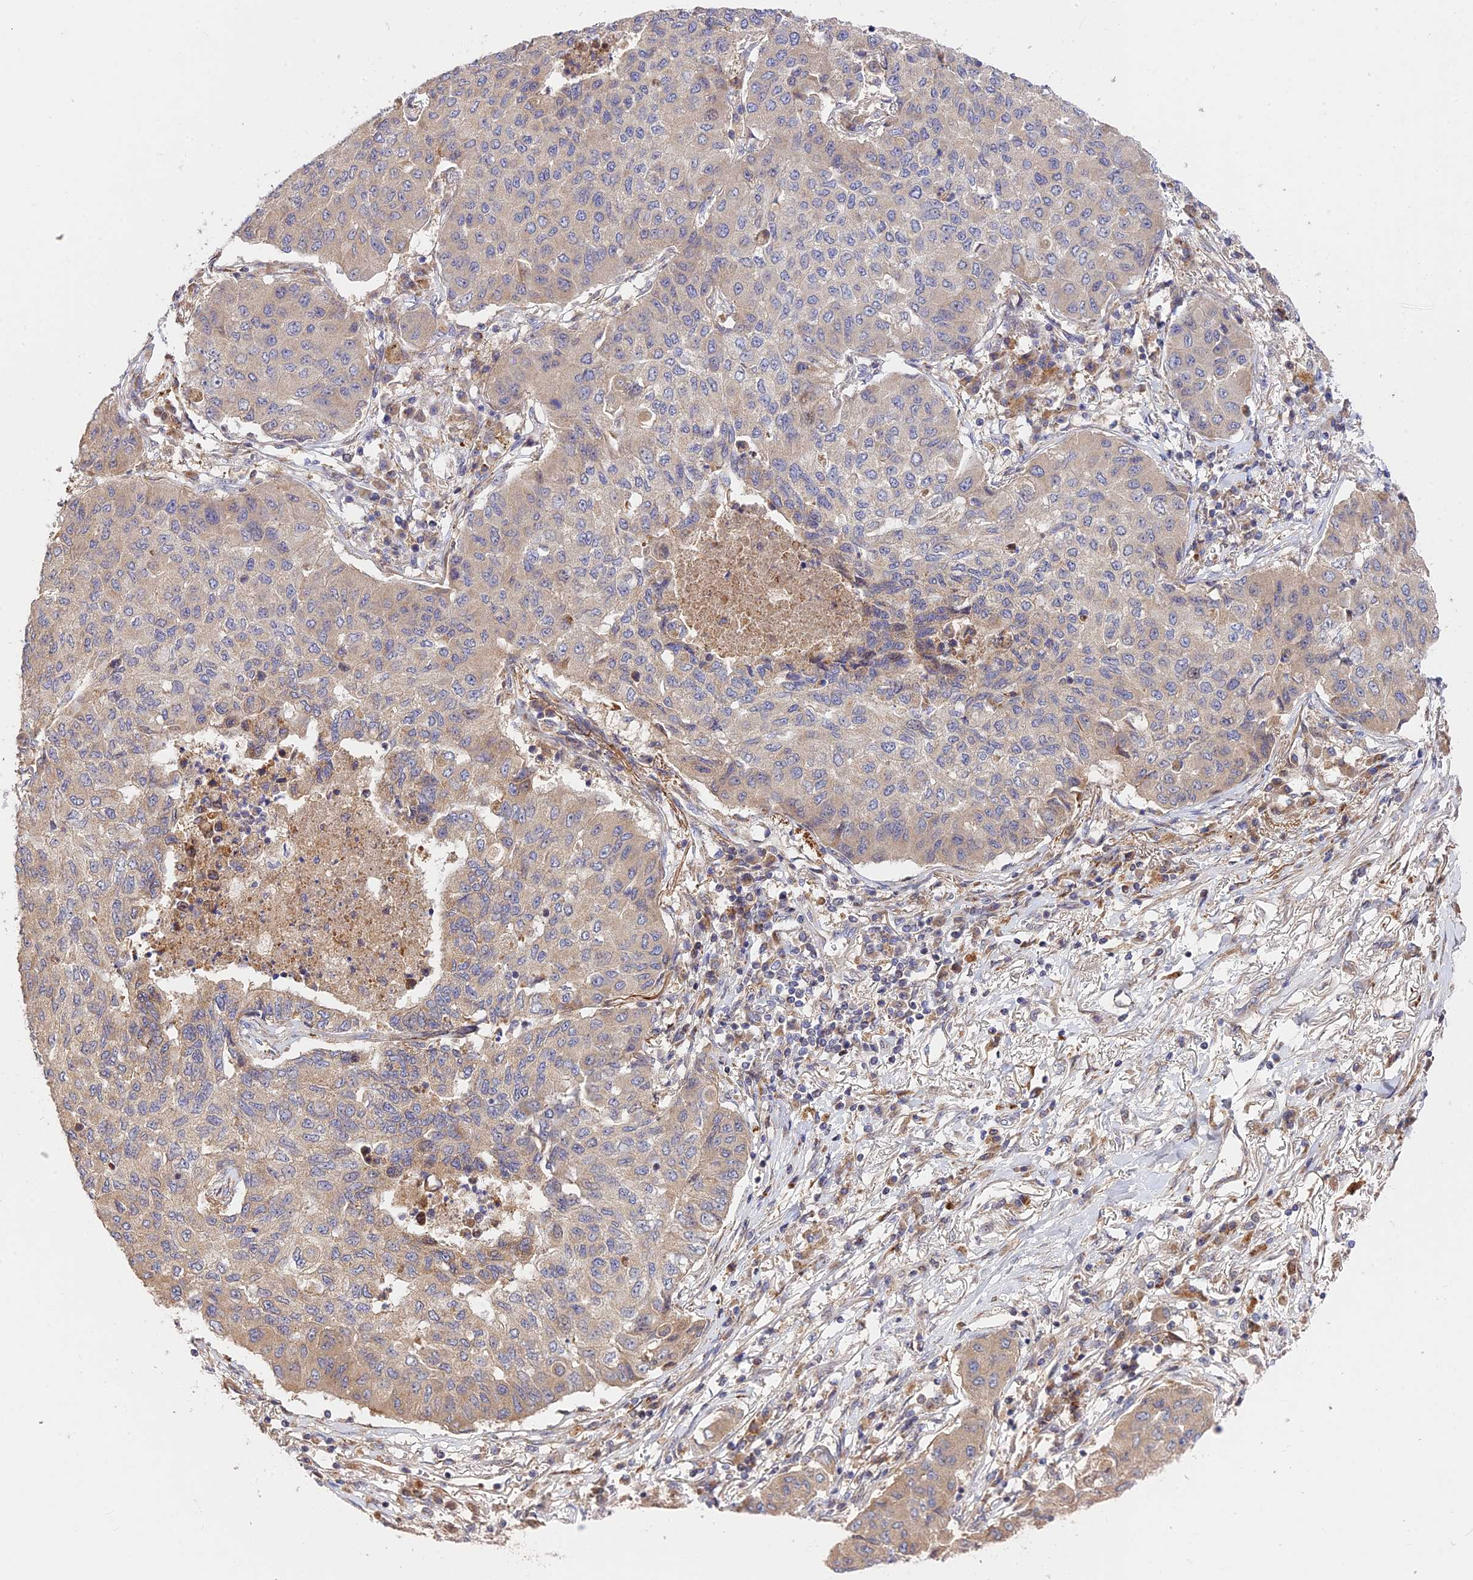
{"staining": {"intensity": "weak", "quantity": "<25%", "location": "cytoplasmic/membranous"}, "tissue": "lung cancer", "cell_type": "Tumor cells", "image_type": "cancer", "snomed": [{"axis": "morphology", "description": "Squamous cell carcinoma, NOS"}, {"axis": "topography", "description": "Lung"}], "caption": "Tumor cells show no significant protein staining in squamous cell carcinoma (lung).", "gene": "FUOM", "patient": {"sex": "male", "age": 74}}